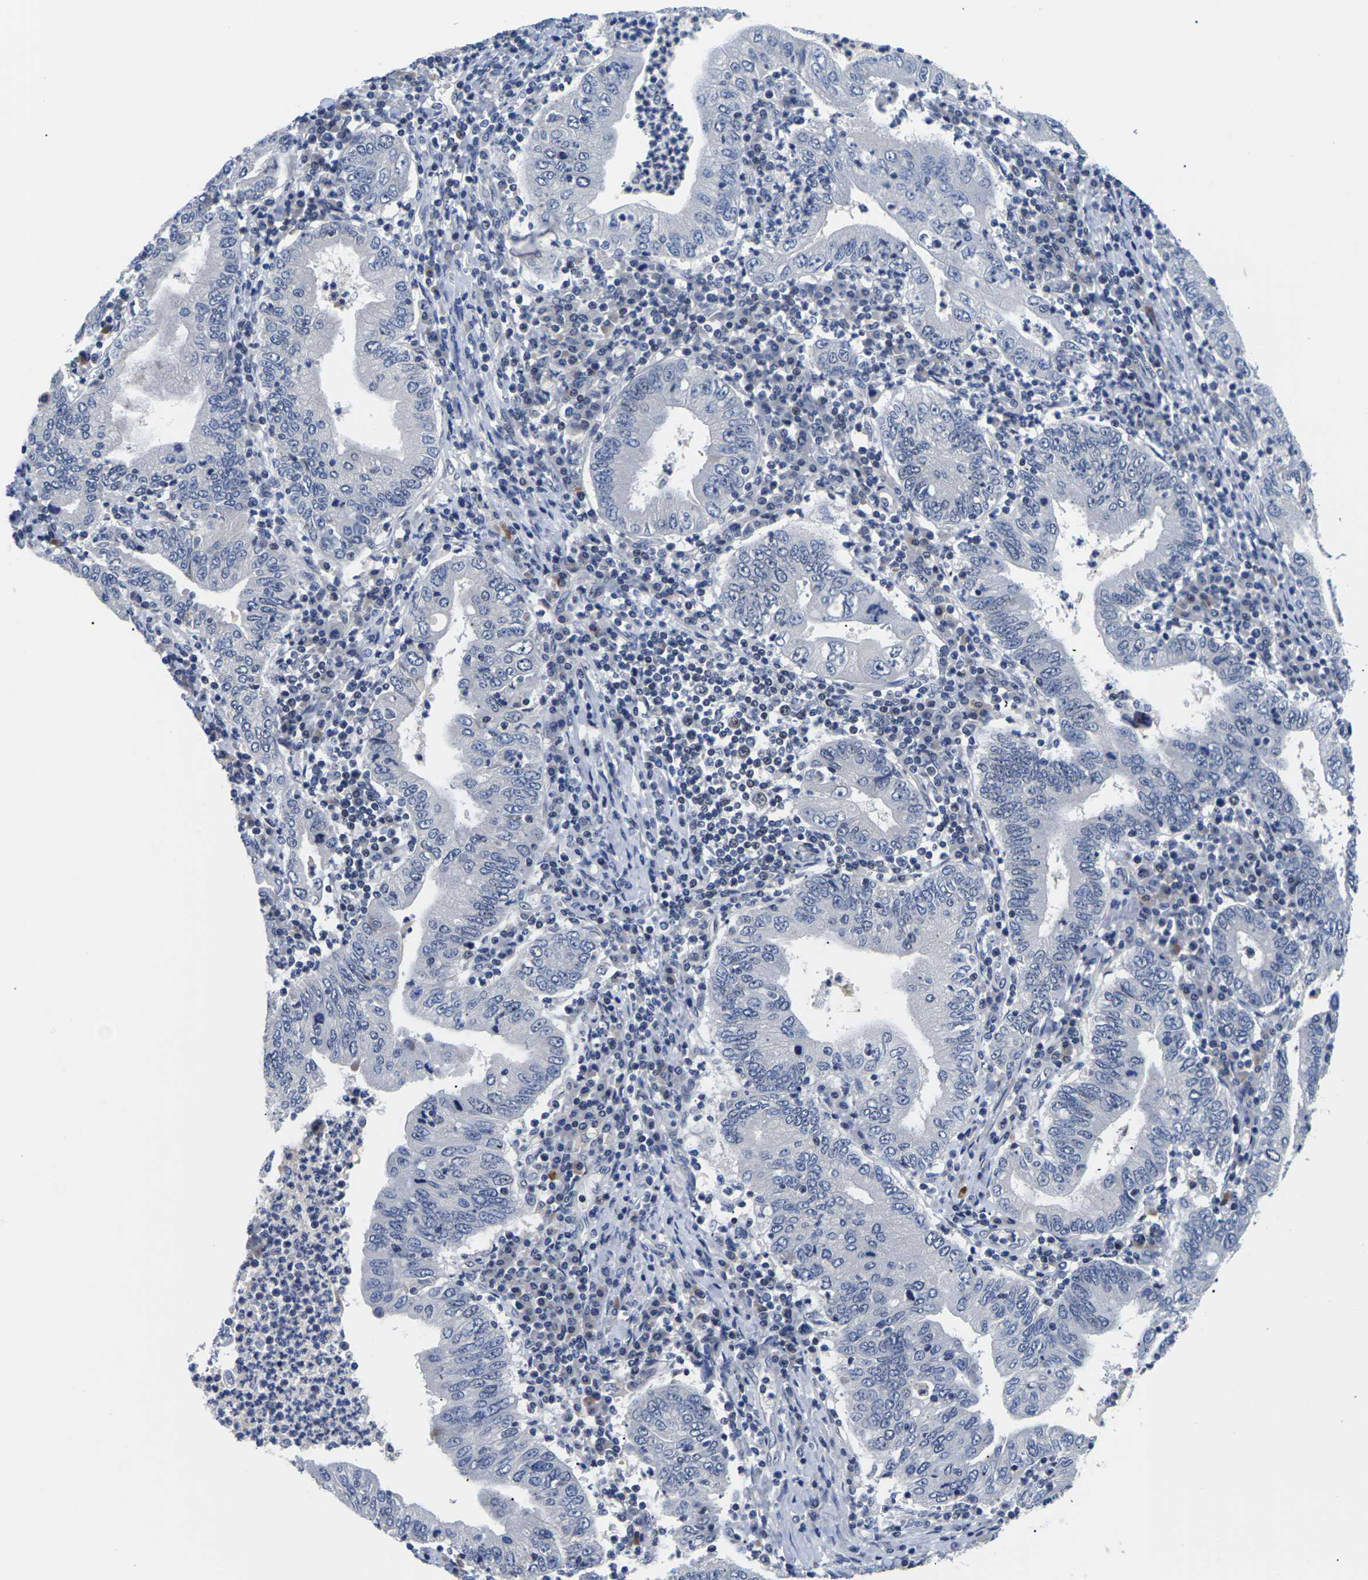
{"staining": {"intensity": "negative", "quantity": "none", "location": "none"}, "tissue": "stomach cancer", "cell_type": "Tumor cells", "image_type": "cancer", "snomed": [{"axis": "morphology", "description": "Normal tissue, NOS"}, {"axis": "morphology", "description": "Adenocarcinoma, NOS"}, {"axis": "topography", "description": "Esophagus"}, {"axis": "topography", "description": "Stomach, upper"}, {"axis": "topography", "description": "Peripheral nerve tissue"}], "caption": "Tumor cells show no significant staining in stomach cancer (adenocarcinoma).", "gene": "ST6GAL2", "patient": {"sex": "male", "age": 62}}